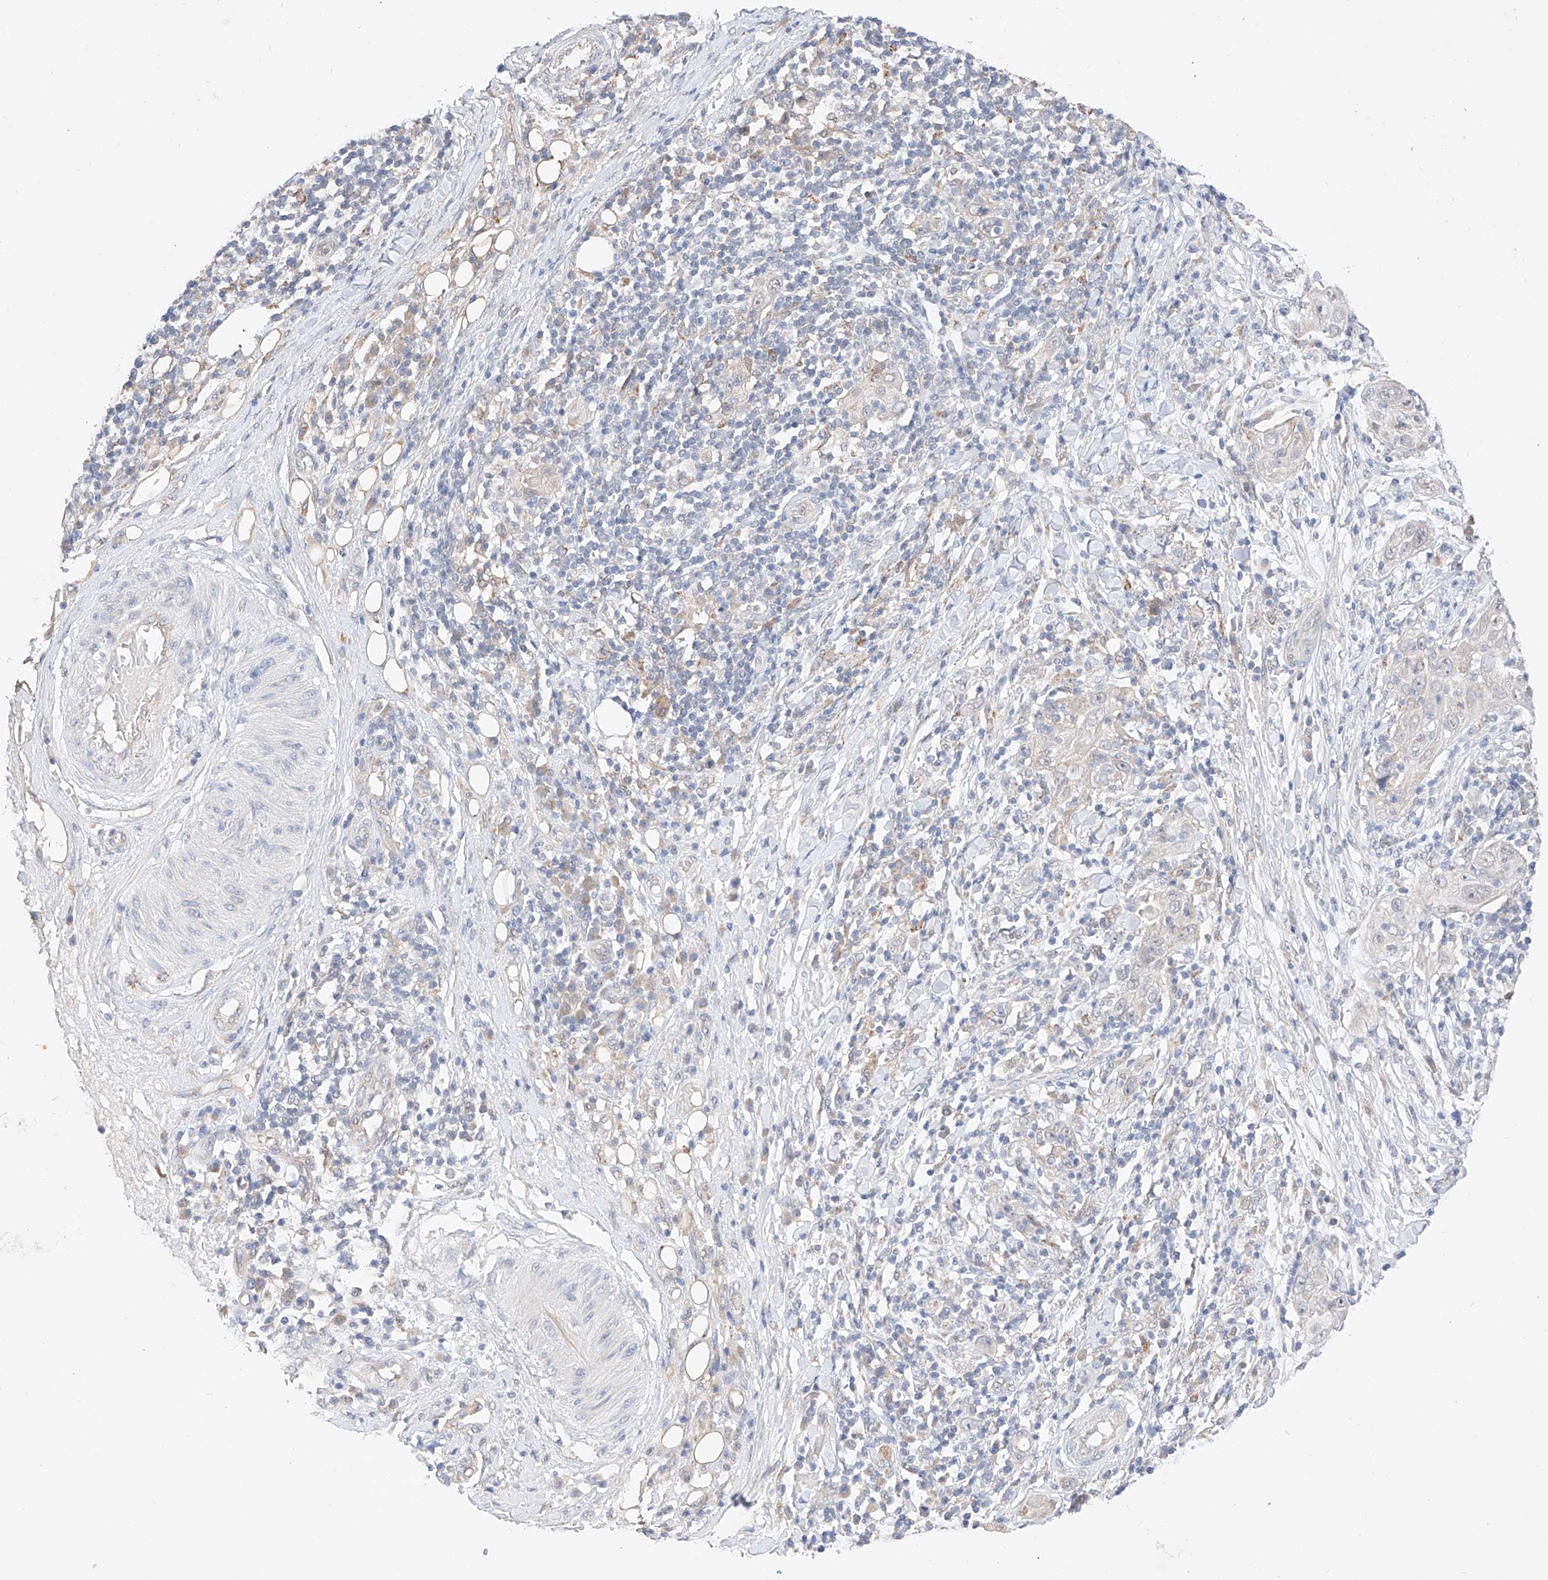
{"staining": {"intensity": "negative", "quantity": "none", "location": "none"}, "tissue": "skin cancer", "cell_type": "Tumor cells", "image_type": "cancer", "snomed": [{"axis": "morphology", "description": "Squamous cell carcinoma, NOS"}, {"axis": "topography", "description": "Skin"}], "caption": "This is an immunohistochemistry micrograph of human skin cancer (squamous cell carcinoma). There is no positivity in tumor cells.", "gene": "IL22RA2", "patient": {"sex": "female", "age": 88}}